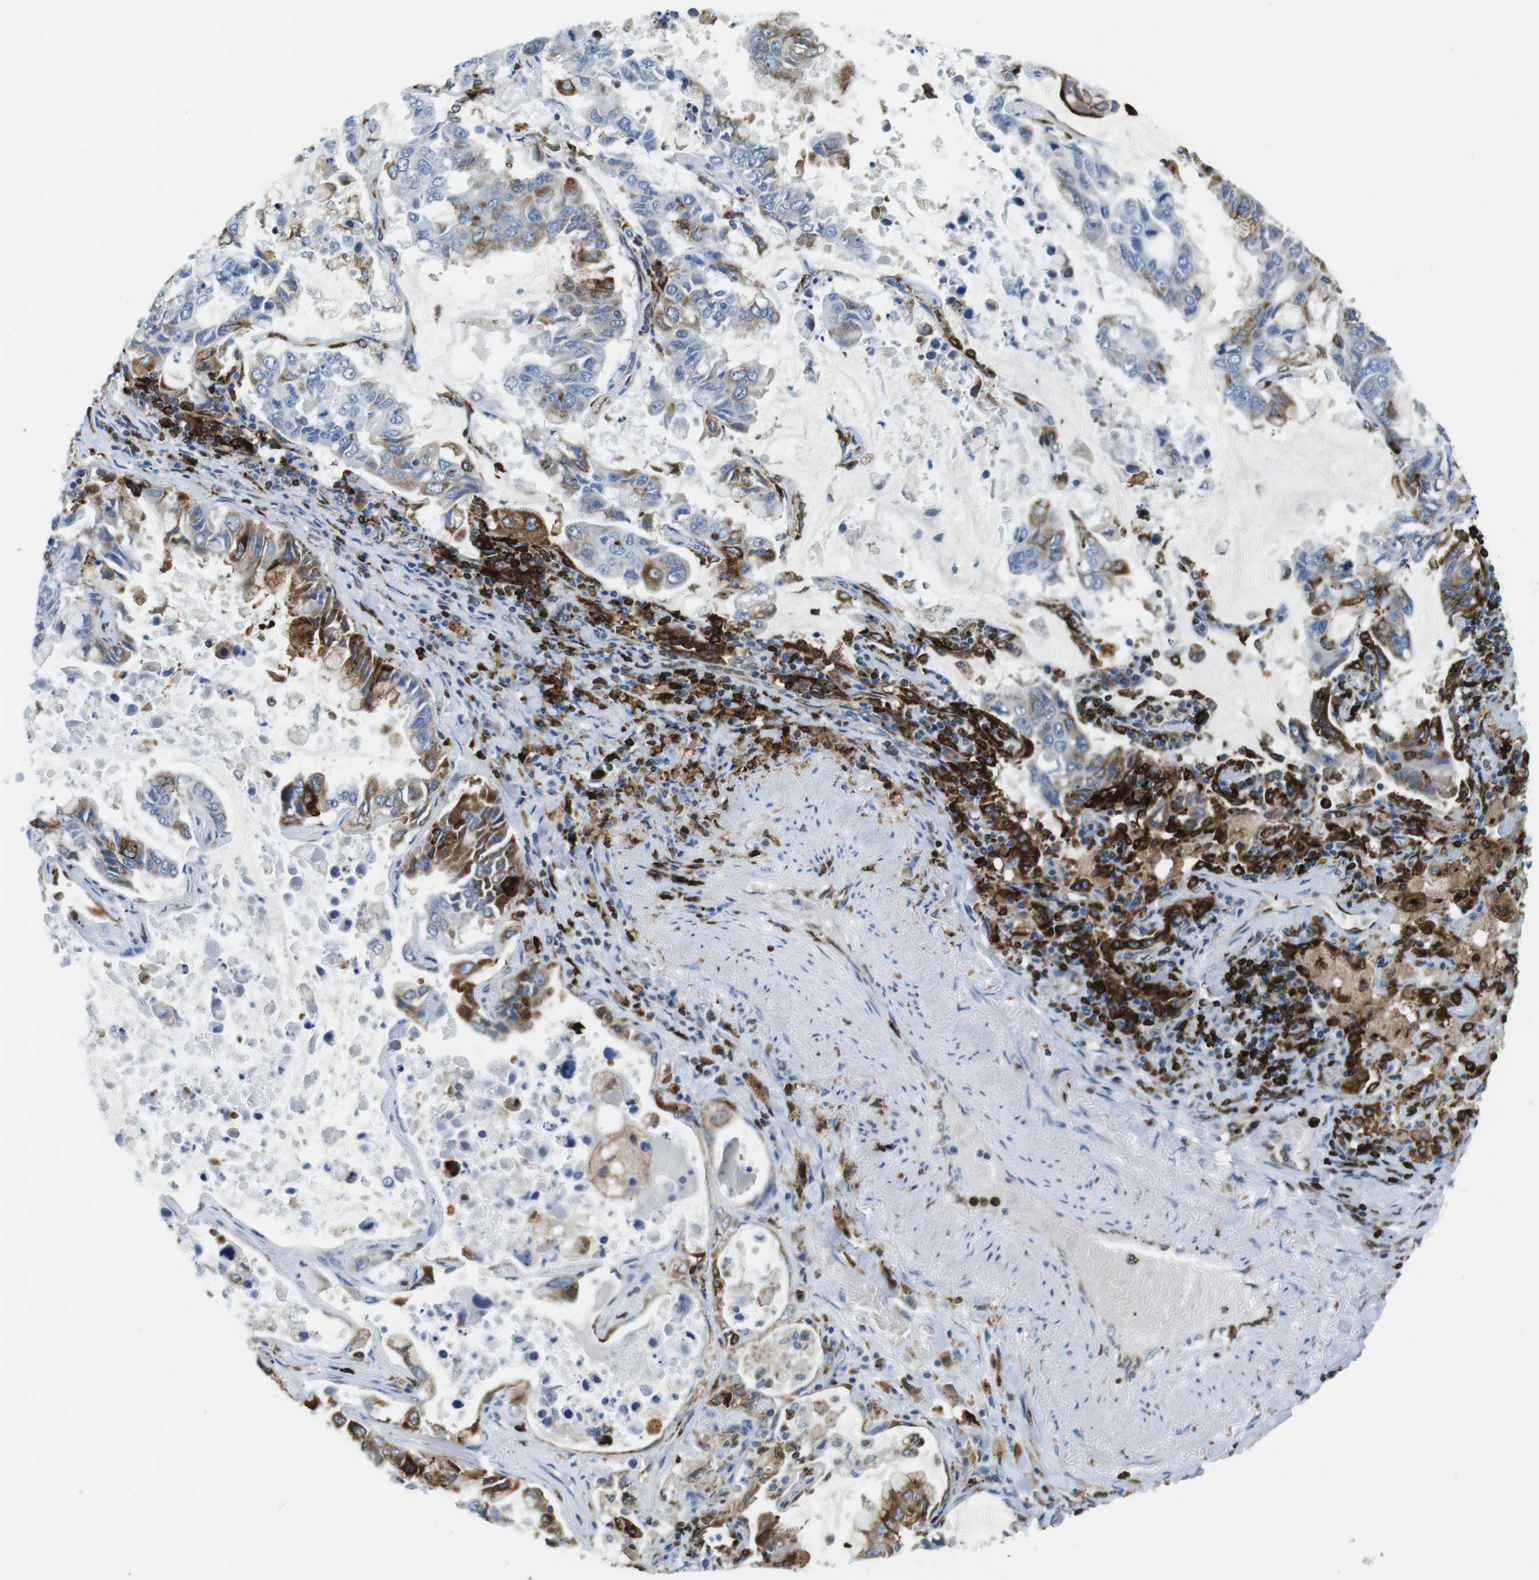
{"staining": {"intensity": "moderate", "quantity": "<25%", "location": "cytoplasmic/membranous"}, "tissue": "lung cancer", "cell_type": "Tumor cells", "image_type": "cancer", "snomed": [{"axis": "morphology", "description": "Adenocarcinoma, NOS"}, {"axis": "topography", "description": "Lung"}], "caption": "IHC (DAB) staining of lung adenocarcinoma demonstrates moderate cytoplasmic/membranous protein expression in approximately <25% of tumor cells.", "gene": "CIITA", "patient": {"sex": "male", "age": 64}}